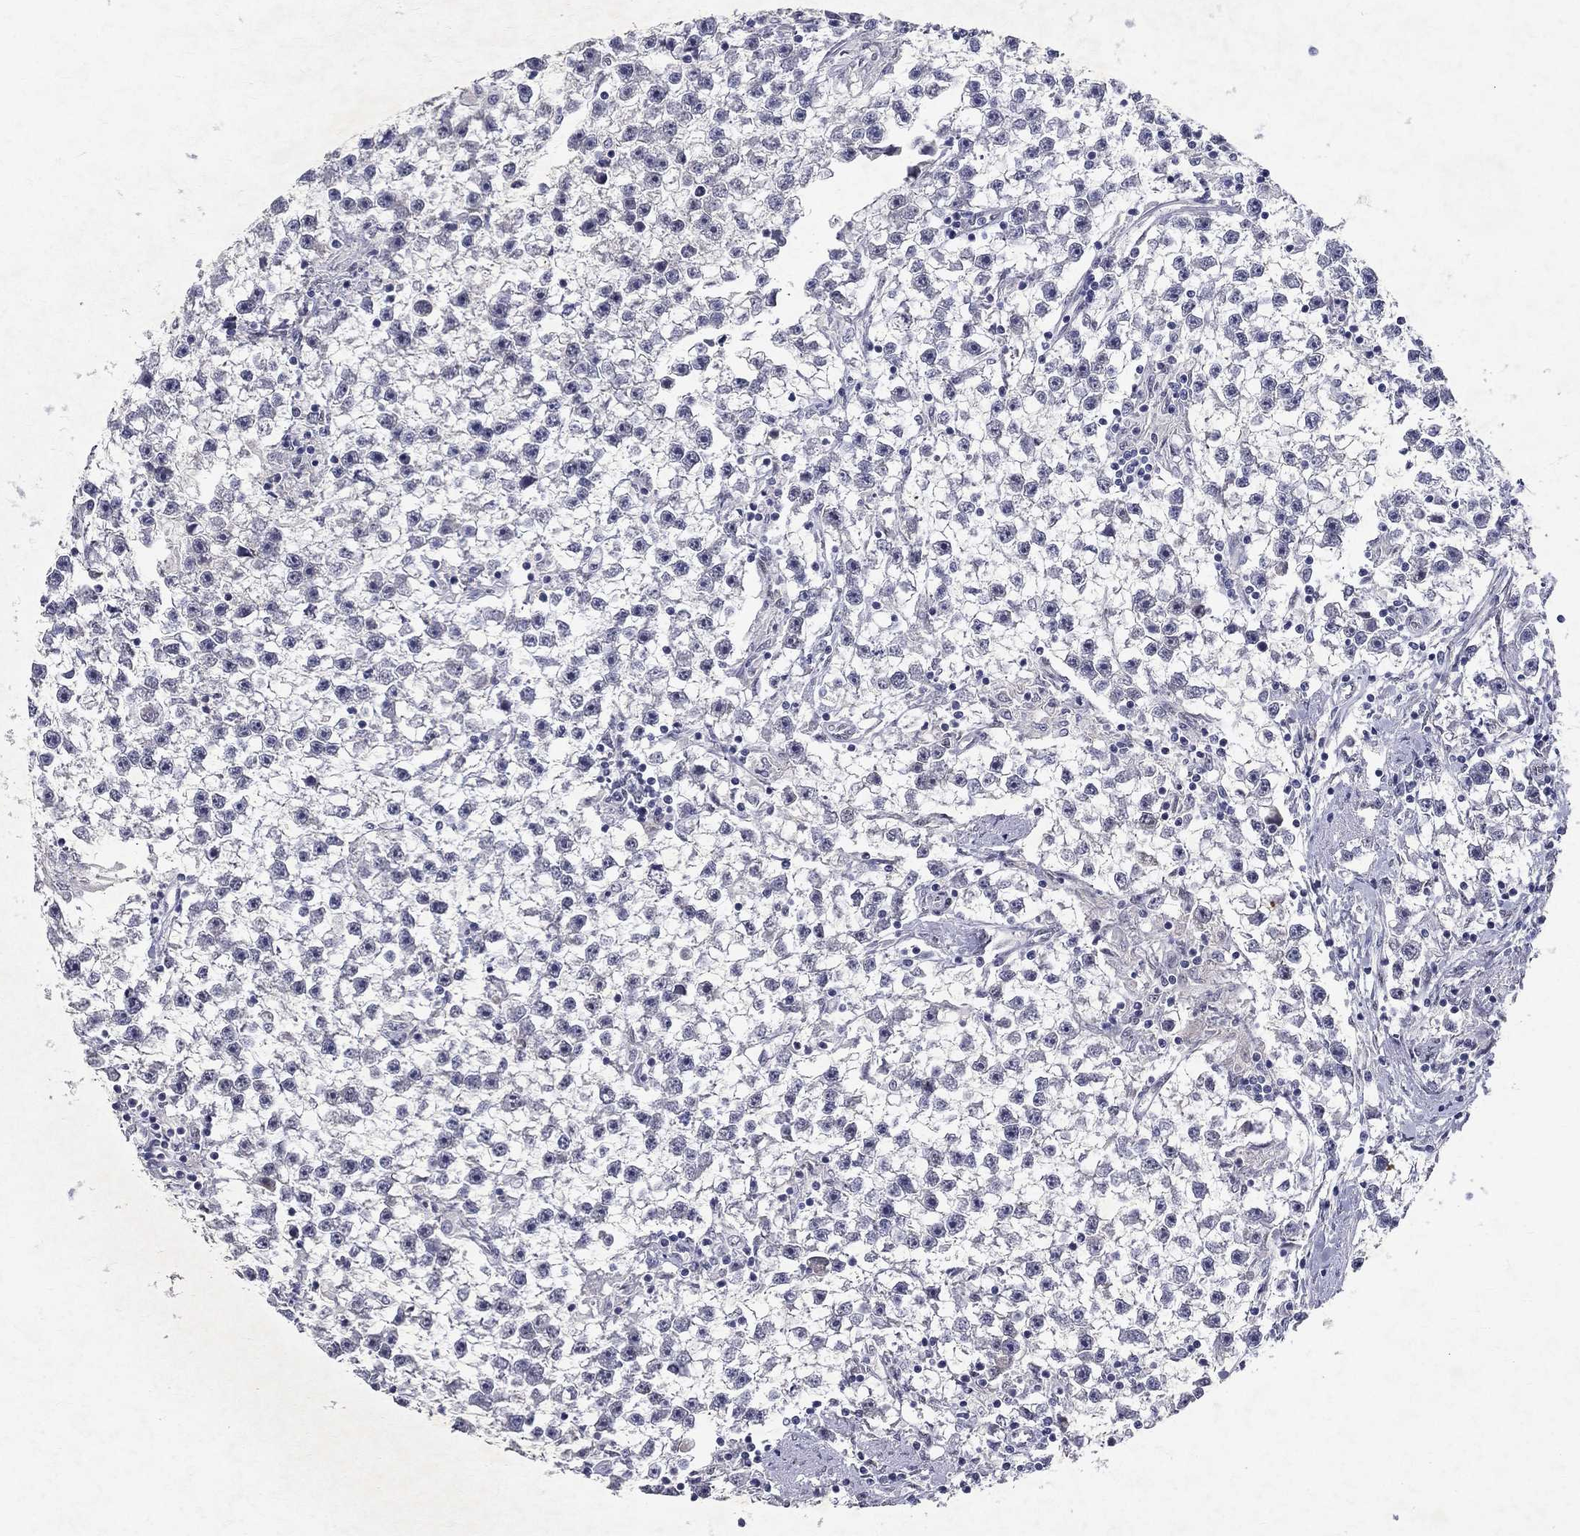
{"staining": {"intensity": "negative", "quantity": "none", "location": "none"}, "tissue": "testis cancer", "cell_type": "Tumor cells", "image_type": "cancer", "snomed": [{"axis": "morphology", "description": "Seminoma, NOS"}, {"axis": "topography", "description": "Testis"}], "caption": "Immunohistochemical staining of seminoma (testis) reveals no significant staining in tumor cells.", "gene": "RBFOX1", "patient": {"sex": "male", "age": 59}}